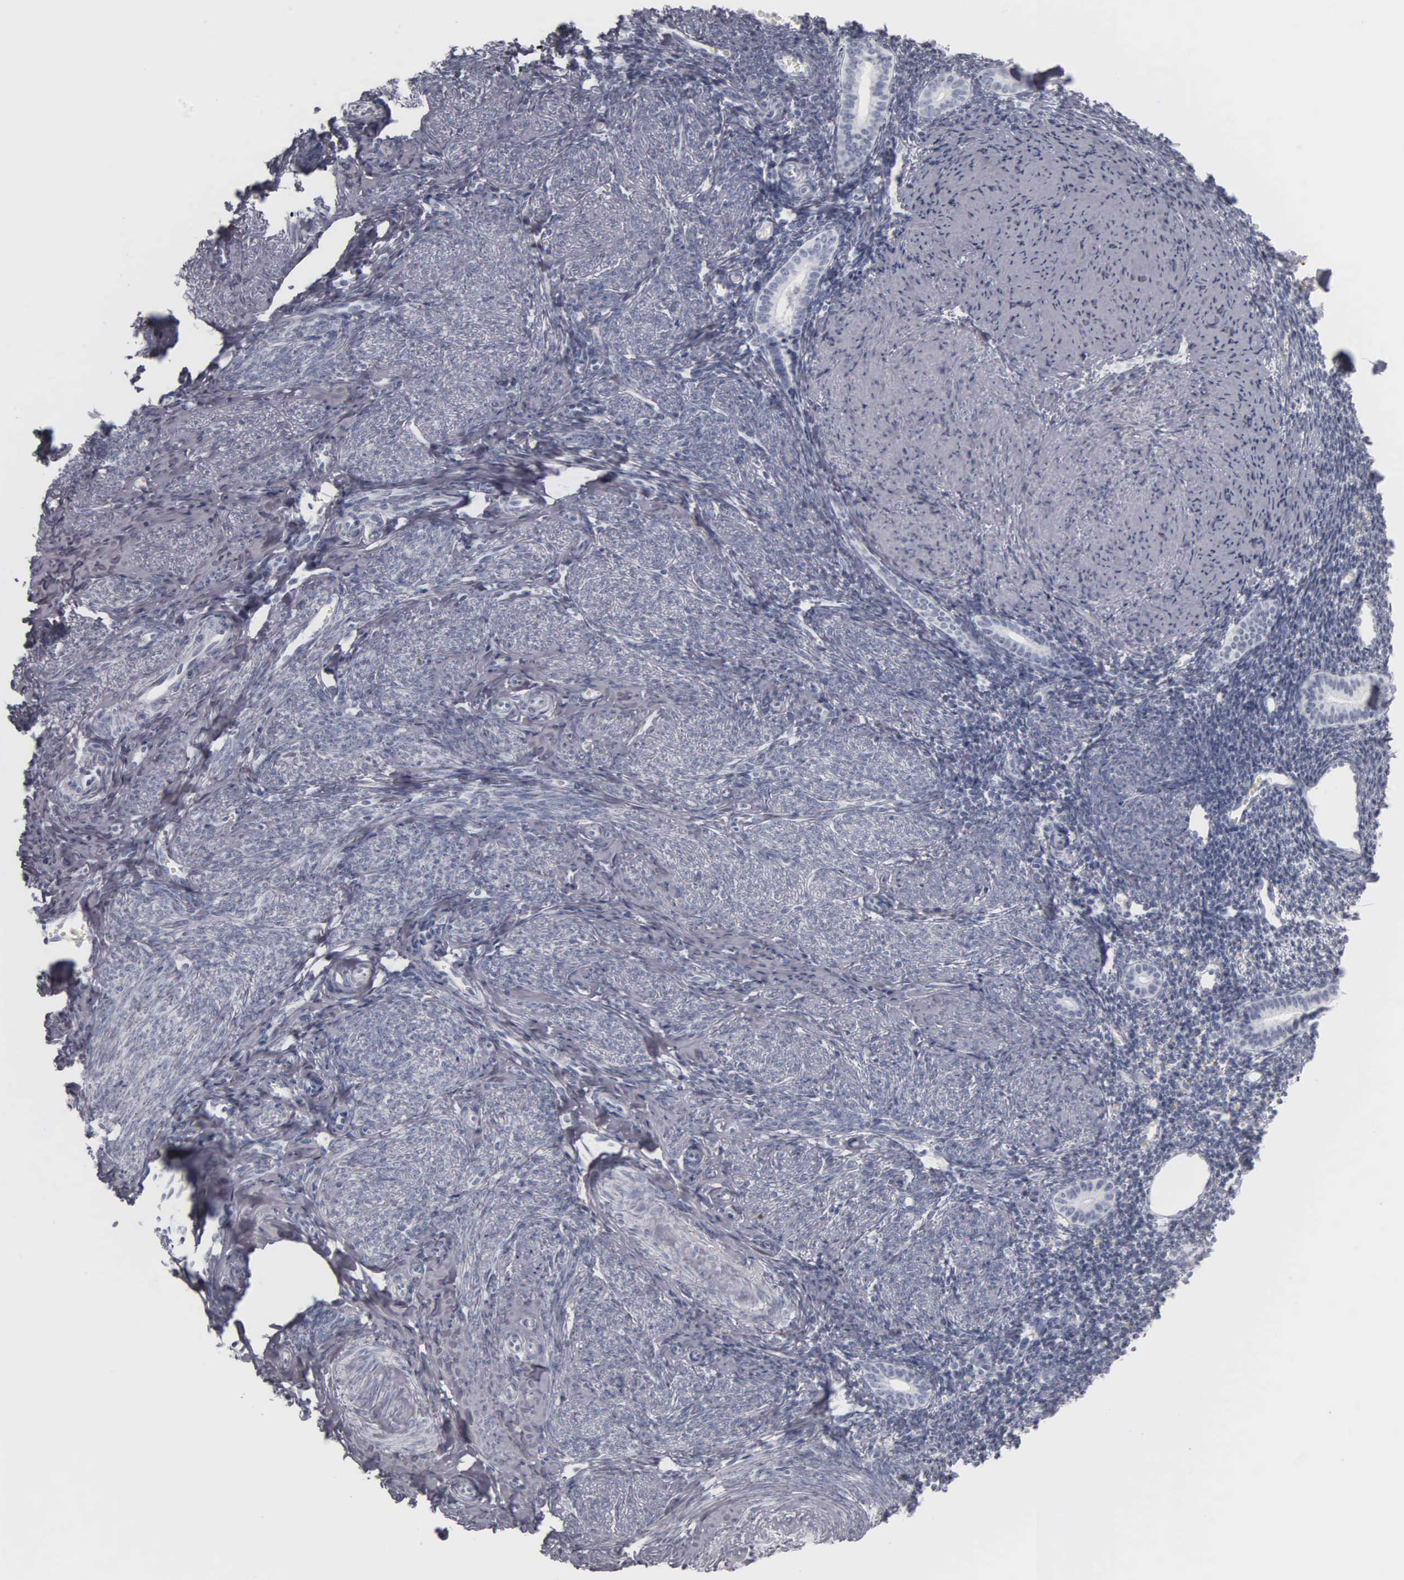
{"staining": {"intensity": "negative", "quantity": "none", "location": "none"}, "tissue": "endometrium", "cell_type": "Cells in endometrial stroma", "image_type": "normal", "snomed": [{"axis": "morphology", "description": "Normal tissue, NOS"}, {"axis": "morphology", "description": "Neoplasm, benign, NOS"}, {"axis": "topography", "description": "Uterus"}], "caption": "This is an immunohistochemistry image of normal endometrium. There is no positivity in cells in endometrial stroma.", "gene": "KRT20", "patient": {"sex": "female", "age": 55}}